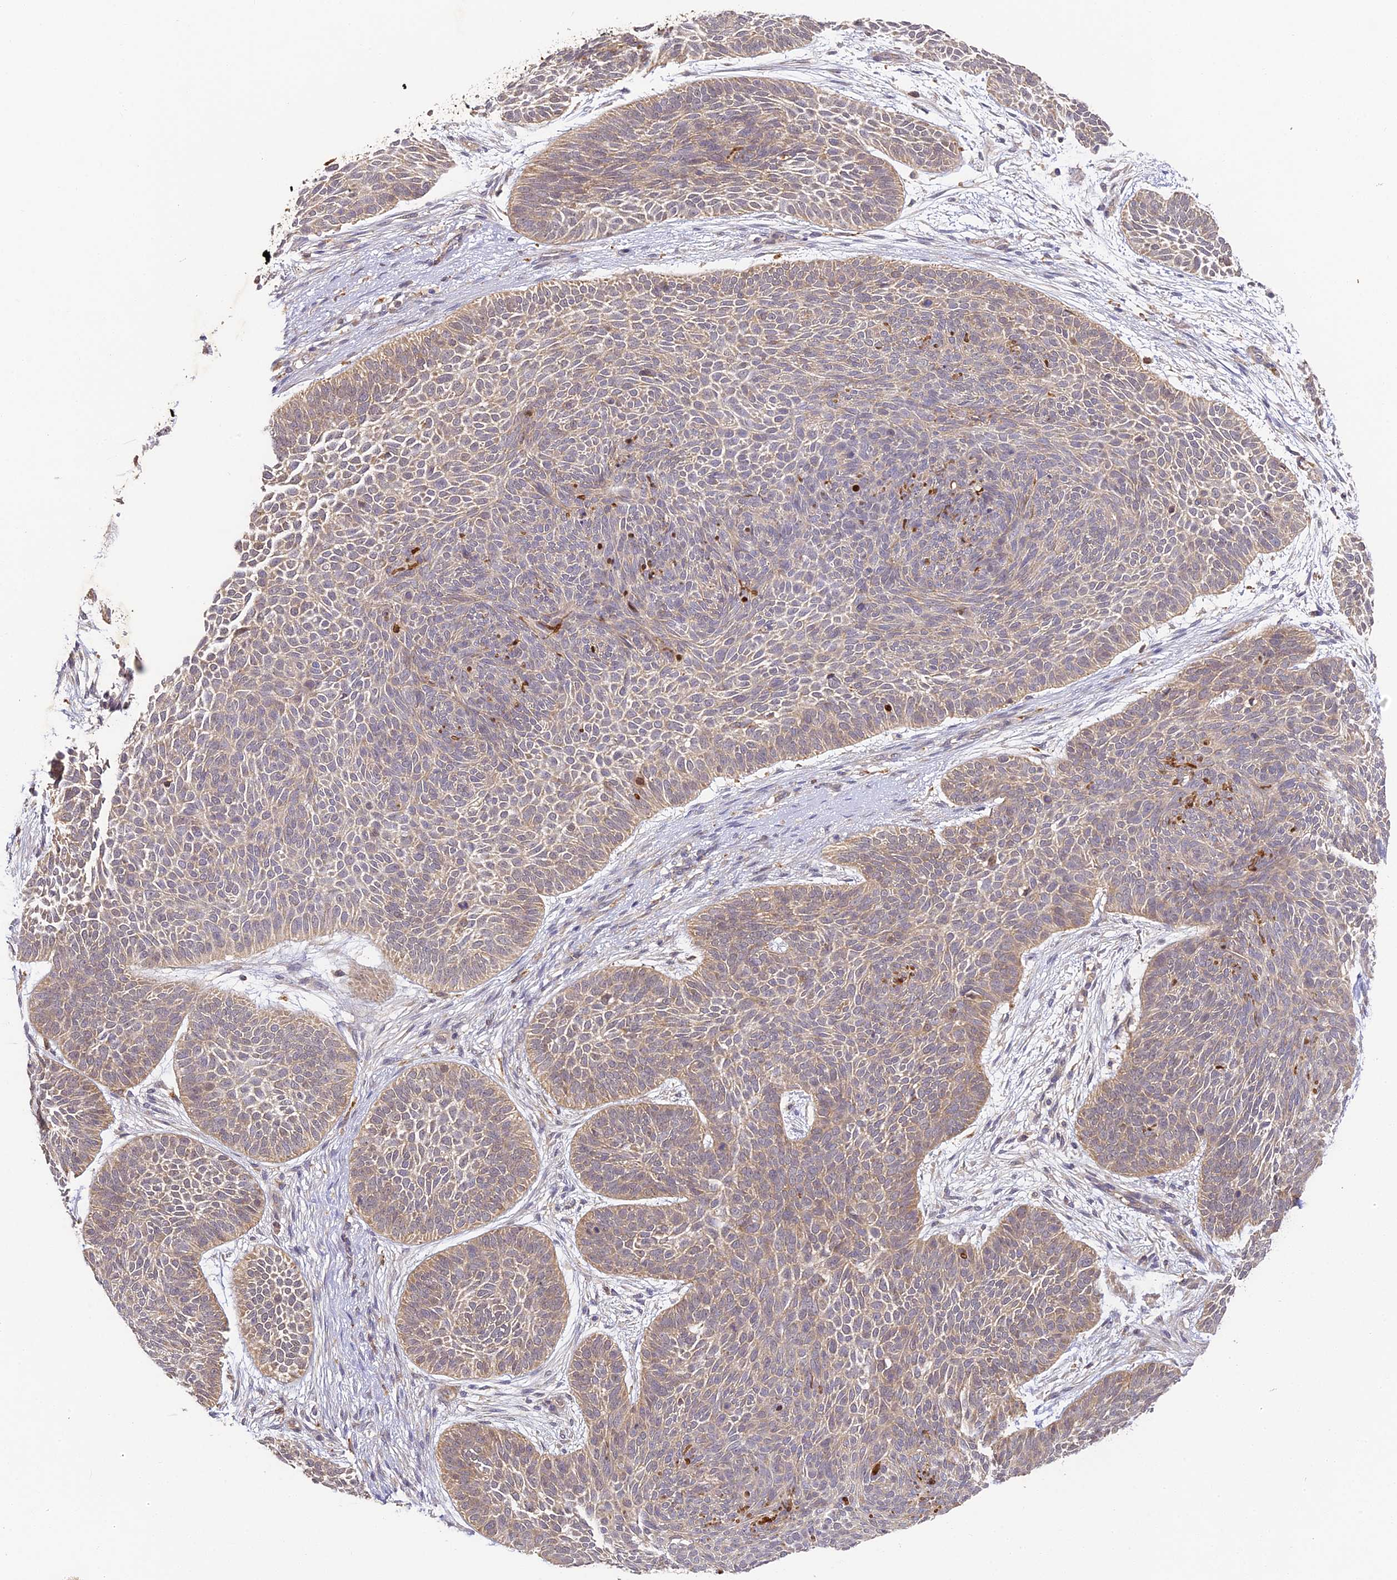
{"staining": {"intensity": "weak", "quantity": "25%-75%", "location": "cytoplasmic/membranous"}, "tissue": "skin cancer", "cell_type": "Tumor cells", "image_type": "cancer", "snomed": [{"axis": "morphology", "description": "Basal cell carcinoma"}, {"axis": "topography", "description": "Skin"}], "caption": "Tumor cells show low levels of weak cytoplasmic/membranous staining in about 25%-75% of cells in human basal cell carcinoma (skin).", "gene": "YAE1", "patient": {"sex": "male", "age": 85}}